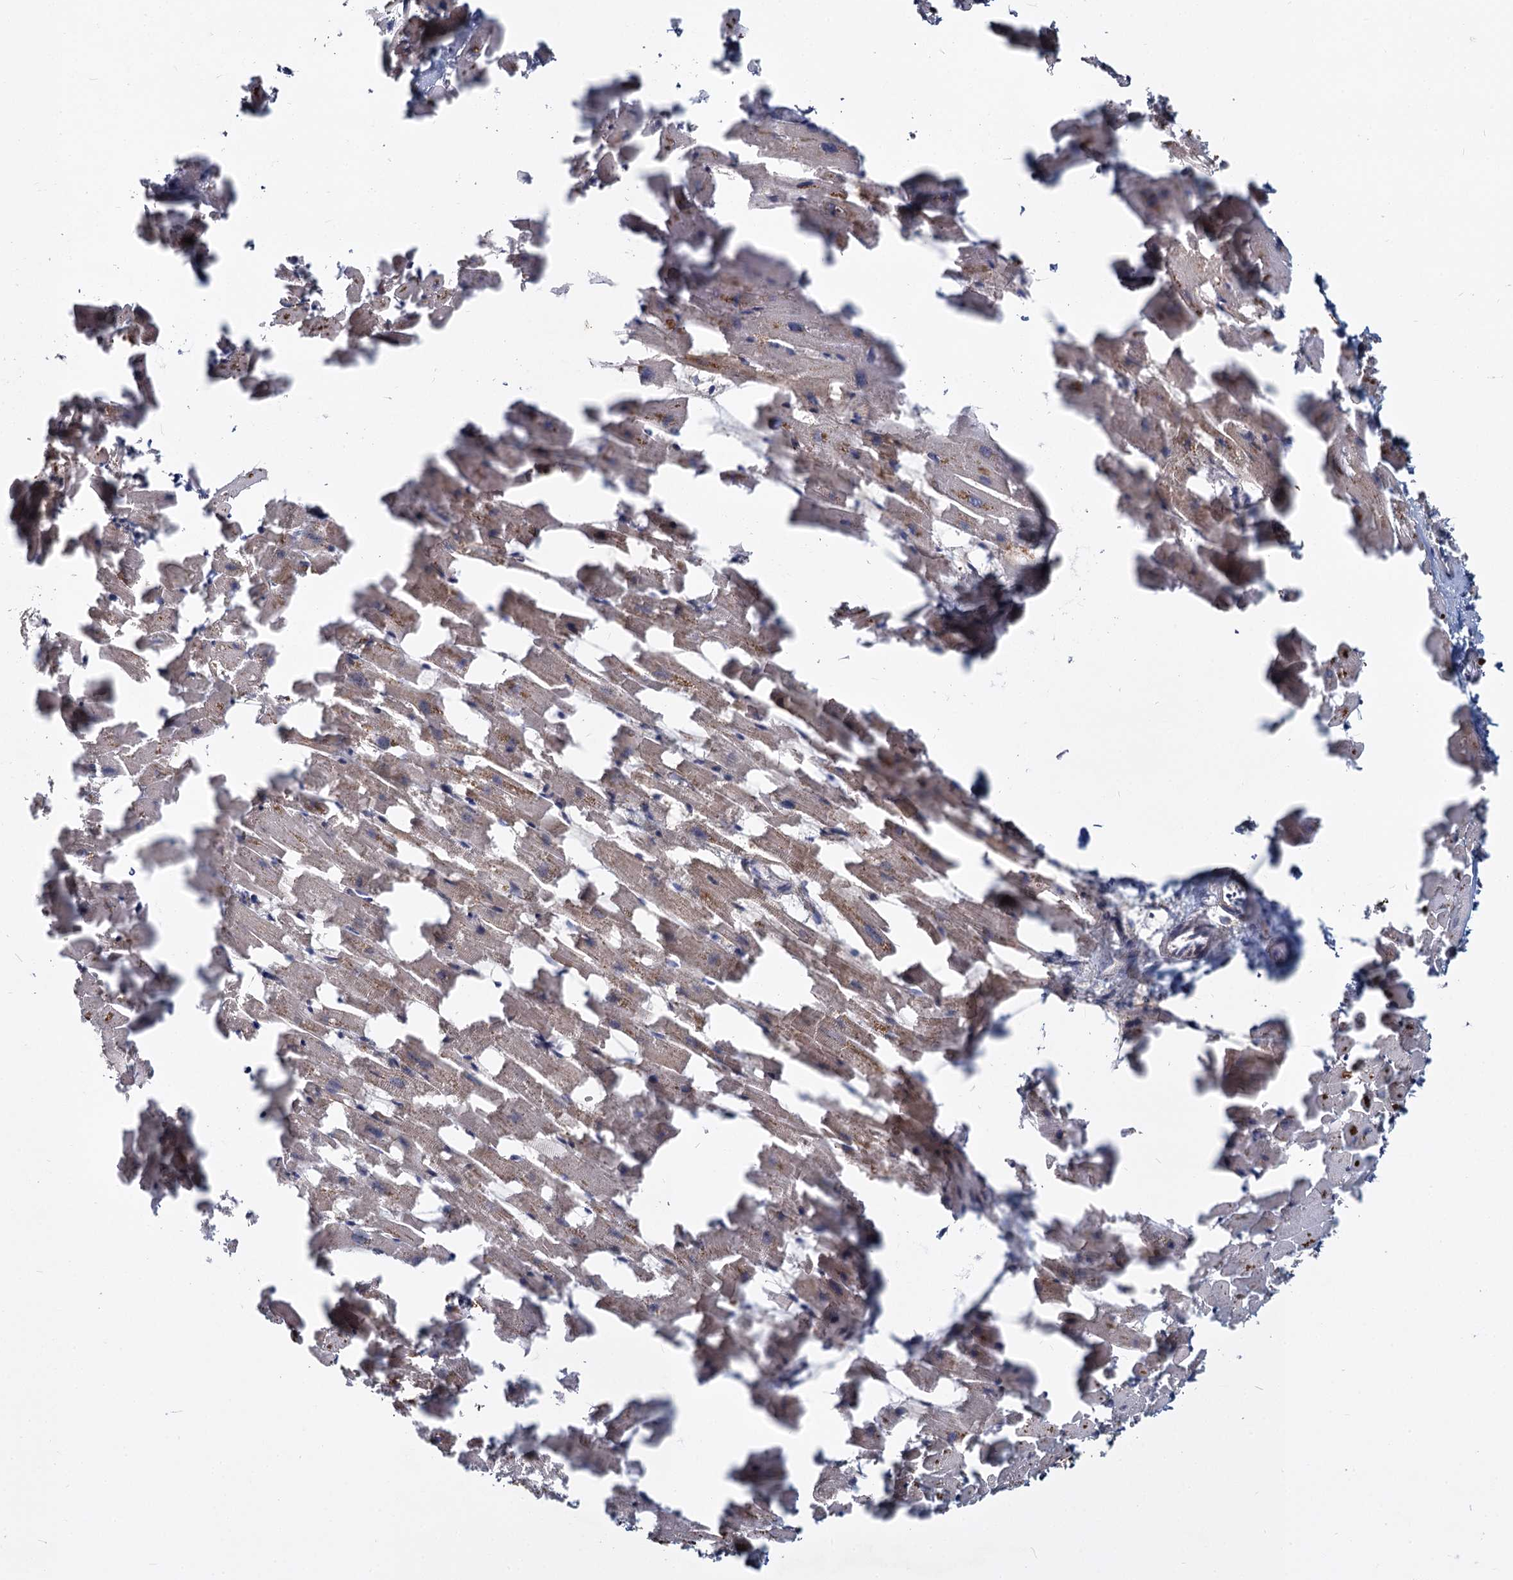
{"staining": {"intensity": "moderate", "quantity": "25%-75%", "location": "cytoplasmic/membranous"}, "tissue": "heart muscle", "cell_type": "Cardiomyocytes", "image_type": "normal", "snomed": [{"axis": "morphology", "description": "Normal tissue, NOS"}, {"axis": "topography", "description": "Heart"}], "caption": "The histopathology image demonstrates a brown stain indicating the presence of a protein in the cytoplasmic/membranous of cardiomyocytes in heart muscle. The protein is stained brown, and the nuclei are stained in blue (DAB IHC with brightfield microscopy, high magnification).", "gene": "DCUN1D2", "patient": {"sex": "female", "age": 64}}